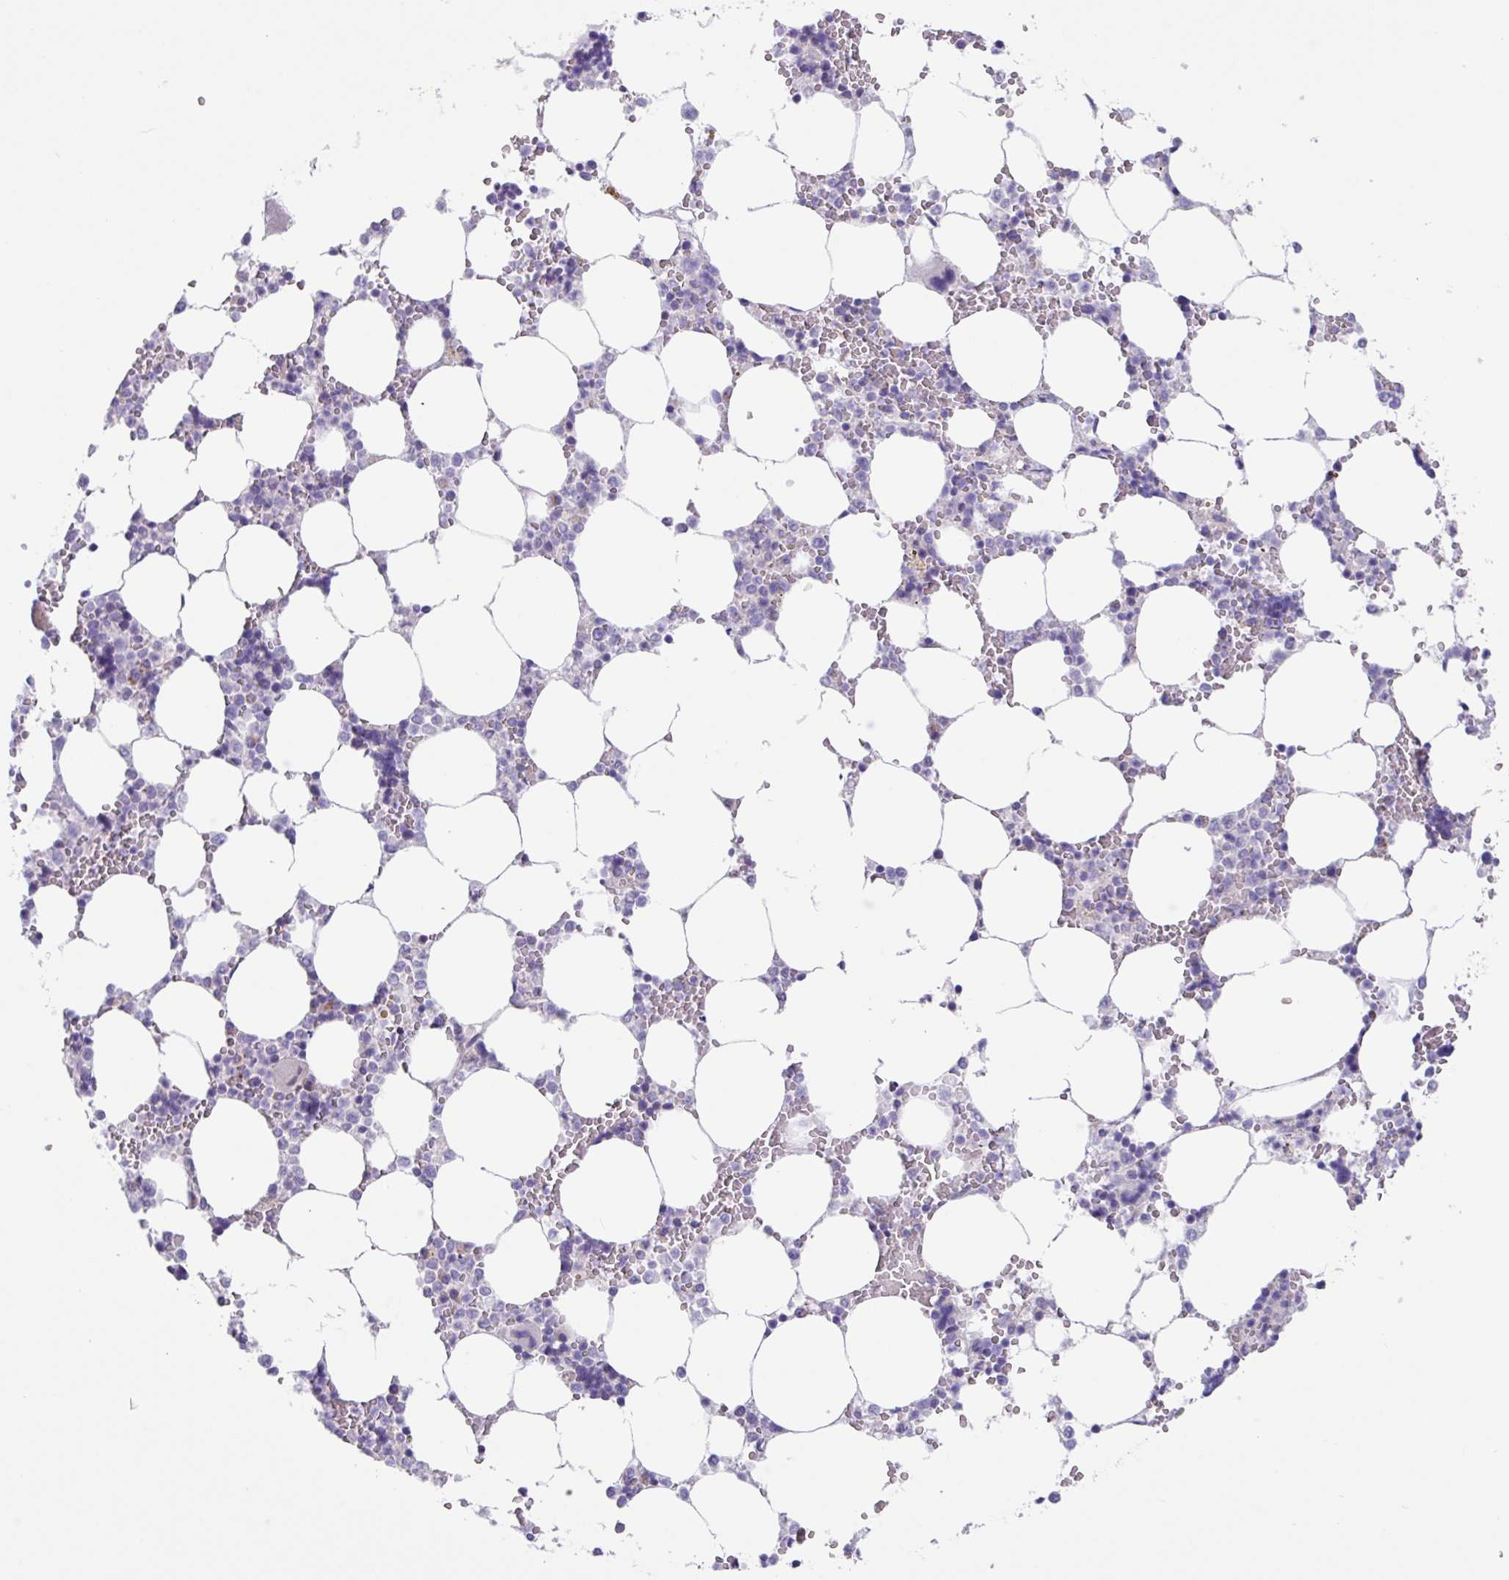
{"staining": {"intensity": "negative", "quantity": "none", "location": "none"}, "tissue": "bone marrow", "cell_type": "Hematopoietic cells", "image_type": "normal", "snomed": [{"axis": "morphology", "description": "Normal tissue, NOS"}, {"axis": "topography", "description": "Bone marrow"}], "caption": "IHC image of unremarkable human bone marrow stained for a protein (brown), which displays no expression in hematopoietic cells.", "gene": "OTULIN", "patient": {"sex": "male", "age": 64}}